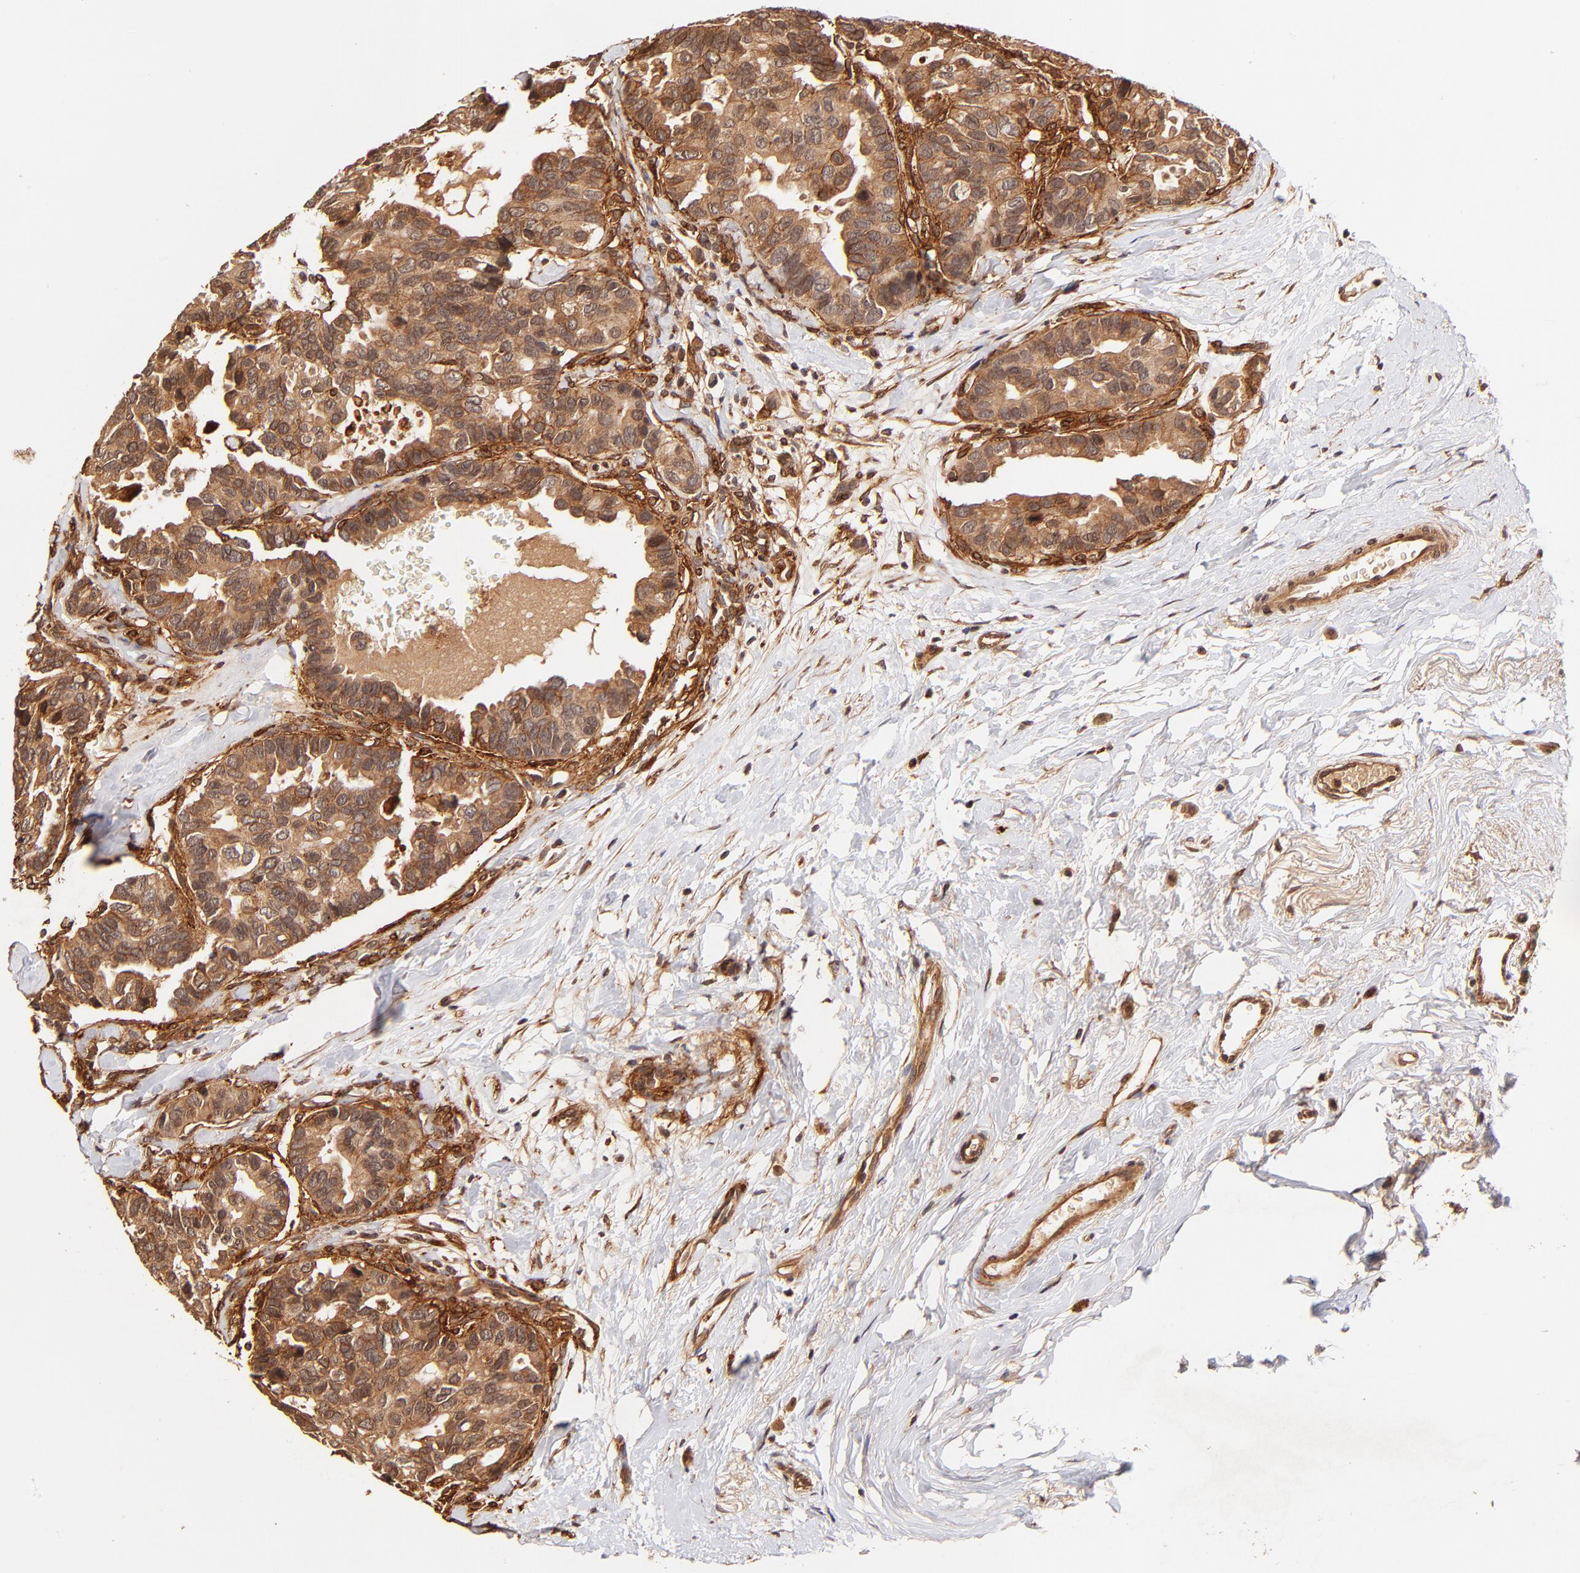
{"staining": {"intensity": "moderate", "quantity": ">75%", "location": "cytoplasmic/membranous"}, "tissue": "breast cancer", "cell_type": "Tumor cells", "image_type": "cancer", "snomed": [{"axis": "morphology", "description": "Duct carcinoma"}, {"axis": "topography", "description": "Breast"}], "caption": "This is a photomicrograph of immunohistochemistry staining of breast infiltrating ductal carcinoma, which shows moderate expression in the cytoplasmic/membranous of tumor cells.", "gene": "ITGB1", "patient": {"sex": "female", "age": 69}}